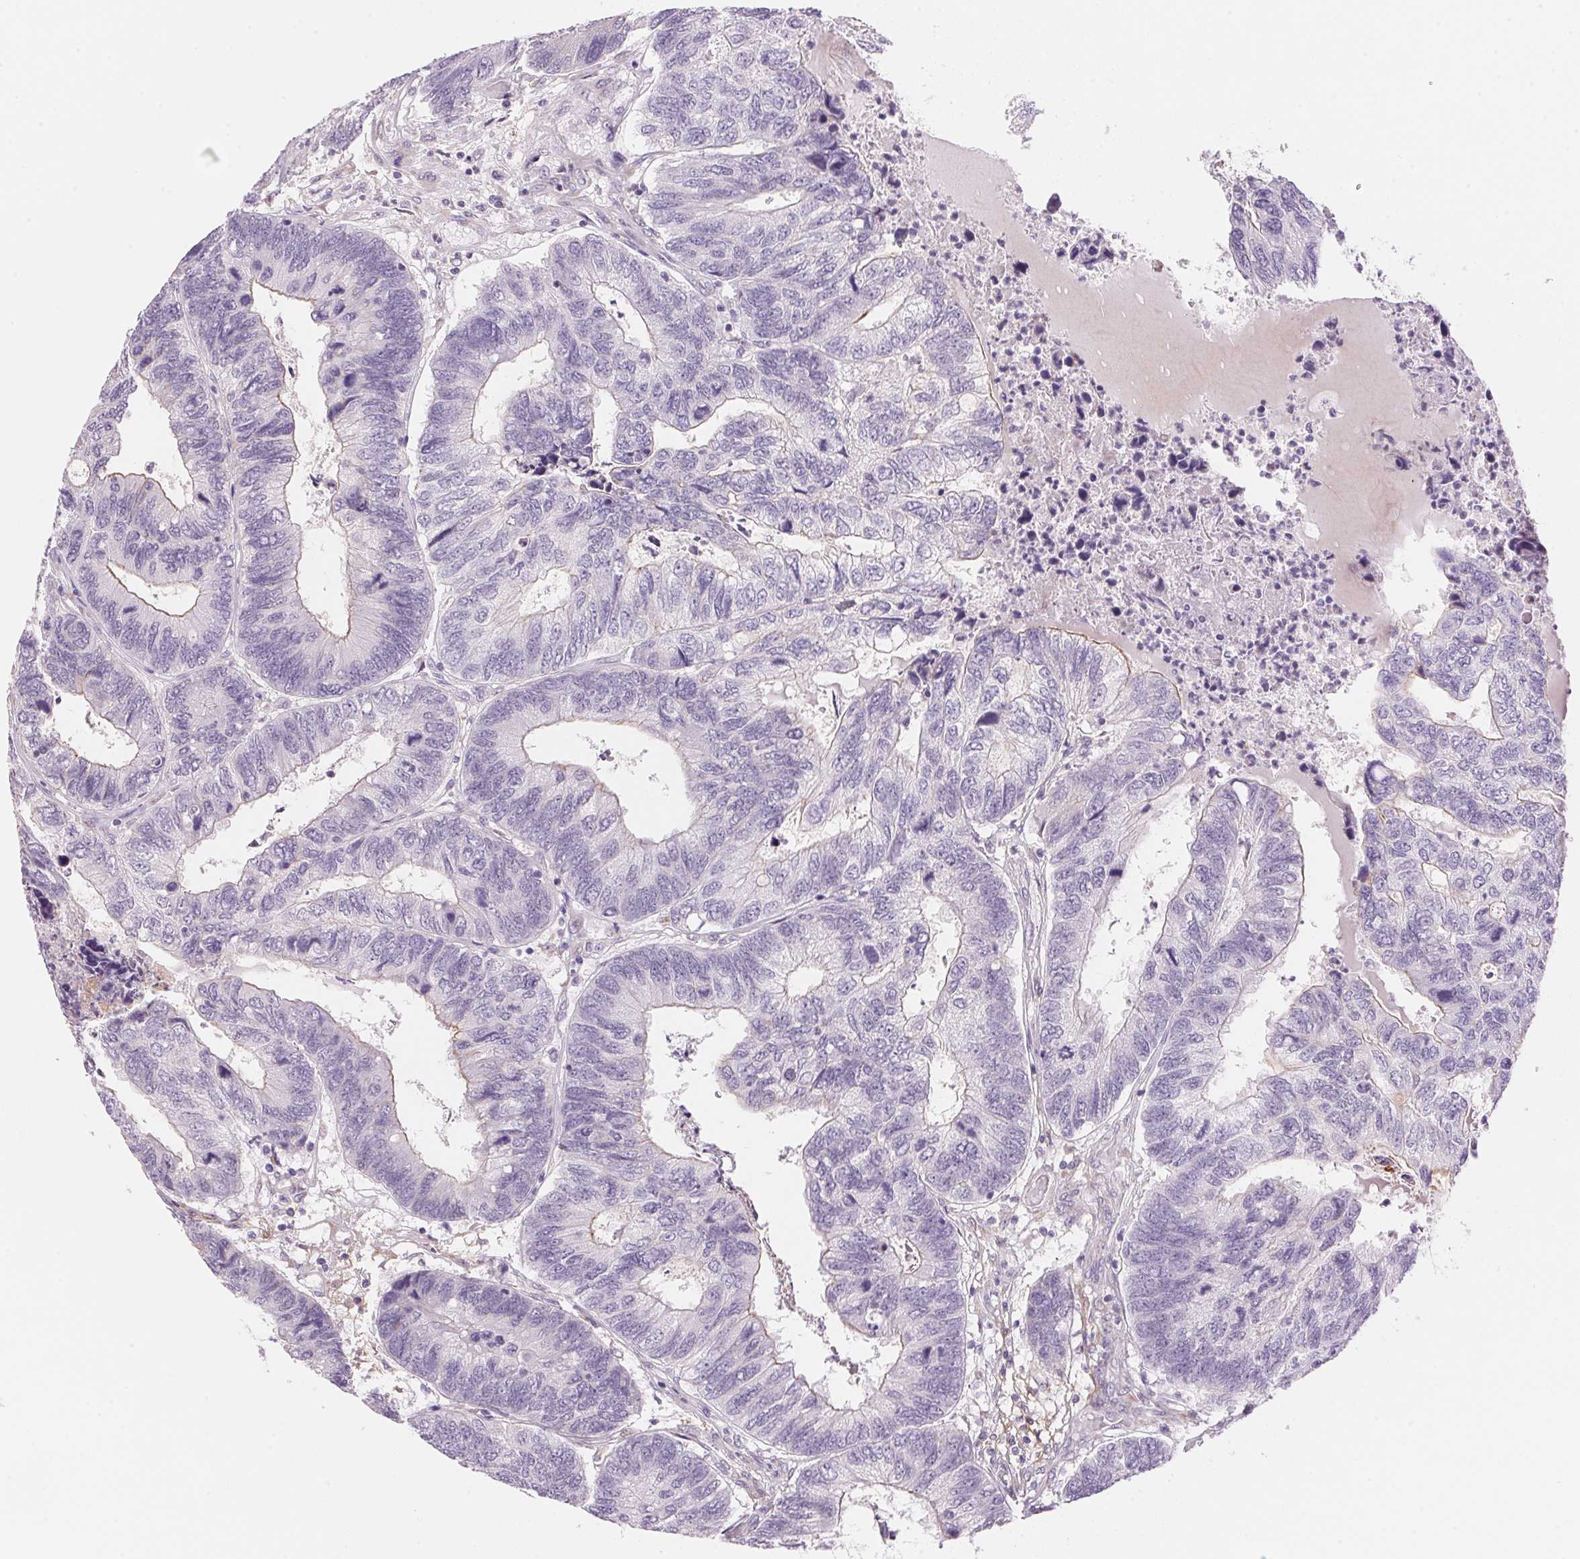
{"staining": {"intensity": "negative", "quantity": "none", "location": "none"}, "tissue": "colorectal cancer", "cell_type": "Tumor cells", "image_type": "cancer", "snomed": [{"axis": "morphology", "description": "Adenocarcinoma, NOS"}, {"axis": "topography", "description": "Colon"}], "caption": "Tumor cells show no significant protein positivity in colorectal cancer (adenocarcinoma).", "gene": "TEKT1", "patient": {"sex": "female", "age": 67}}